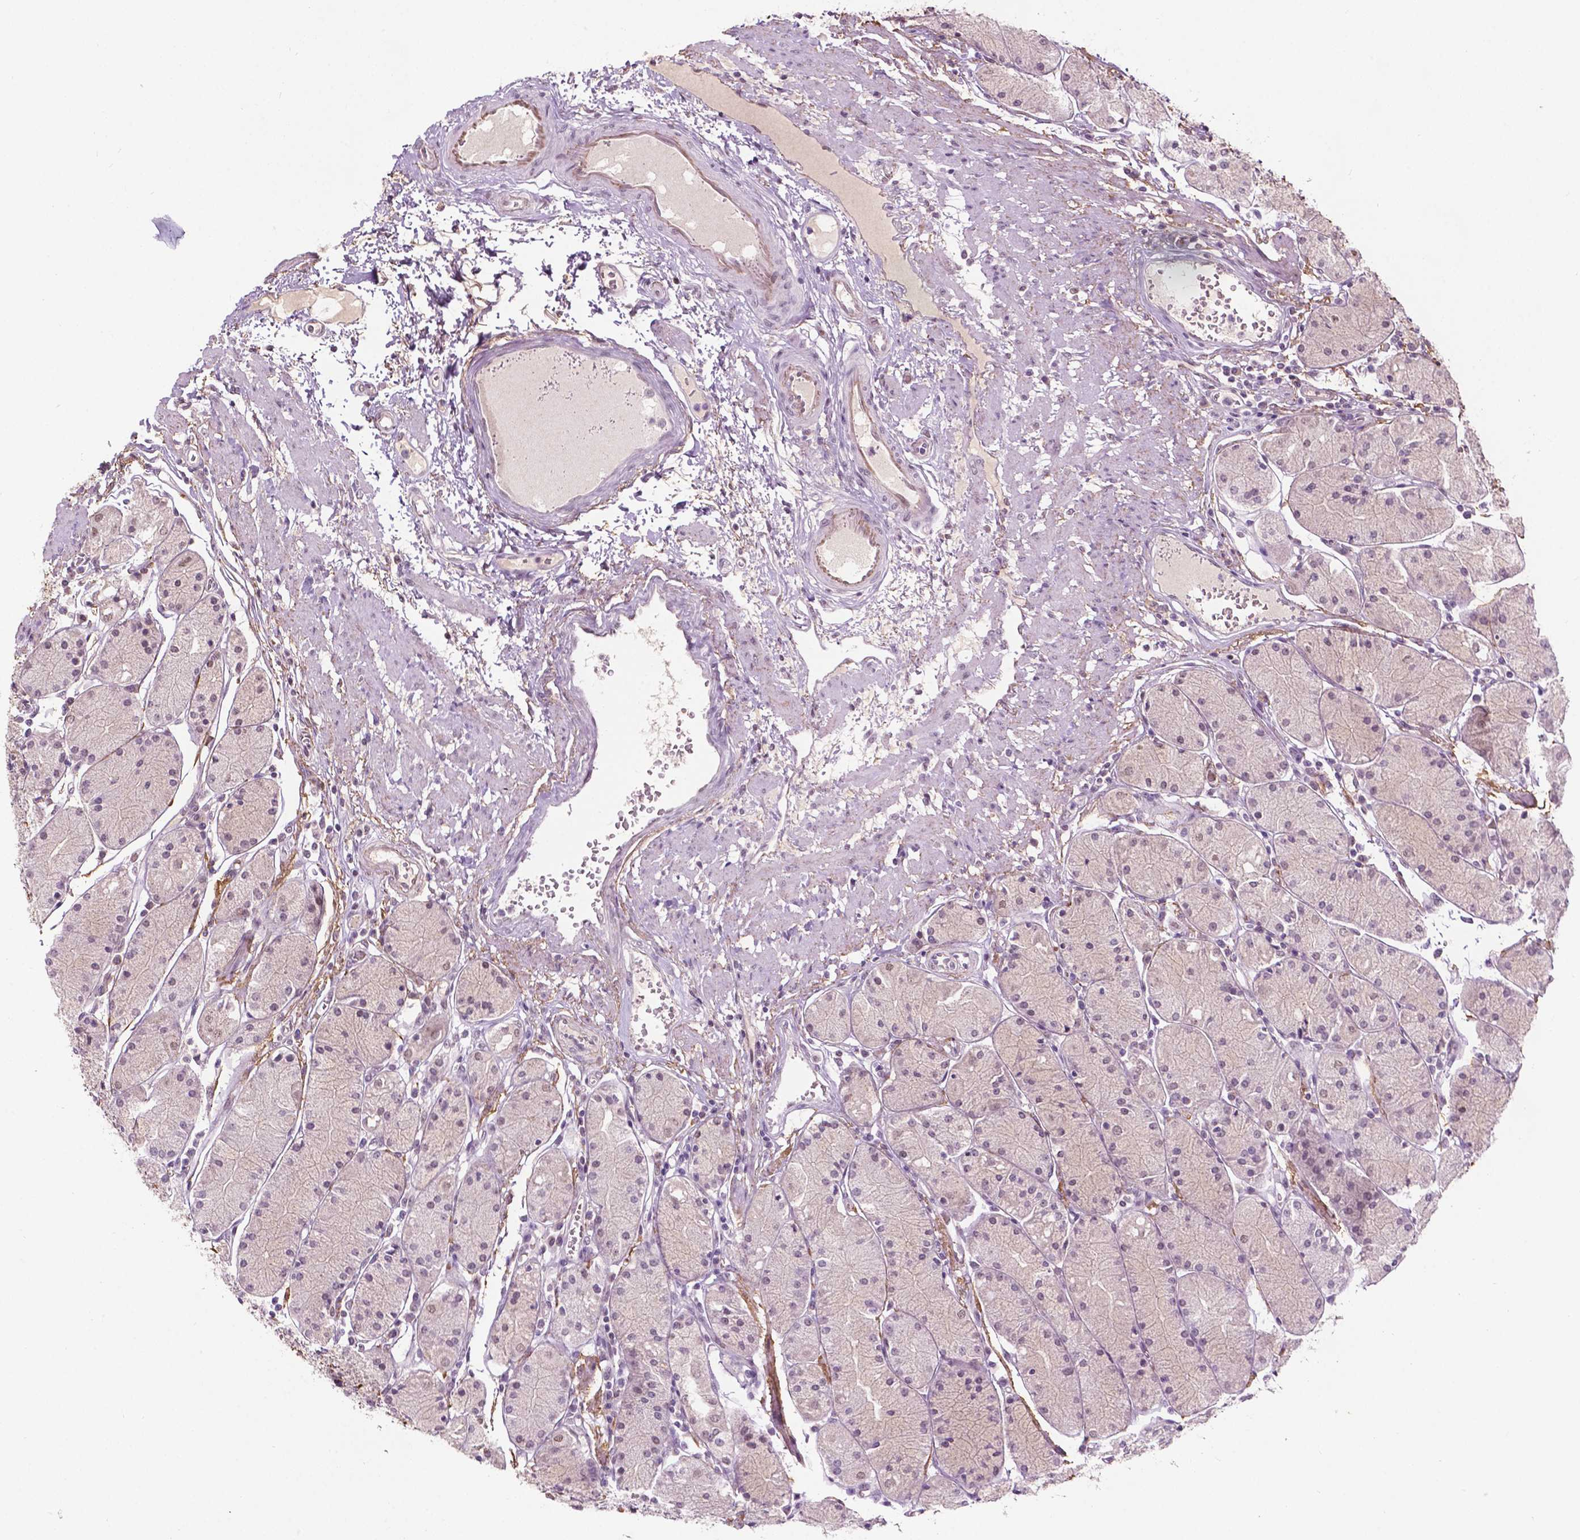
{"staining": {"intensity": "moderate", "quantity": "25%-75%", "location": "nuclear"}, "tissue": "stomach", "cell_type": "Glandular cells", "image_type": "normal", "snomed": [{"axis": "morphology", "description": "Normal tissue, NOS"}, {"axis": "topography", "description": "Stomach, upper"}], "caption": "Stomach stained with DAB (3,3'-diaminobenzidine) IHC reveals medium levels of moderate nuclear staining in approximately 25%-75% of glandular cells.", "gene": "UBQLN4", "patient": {"sex": "male", "age": 69}}